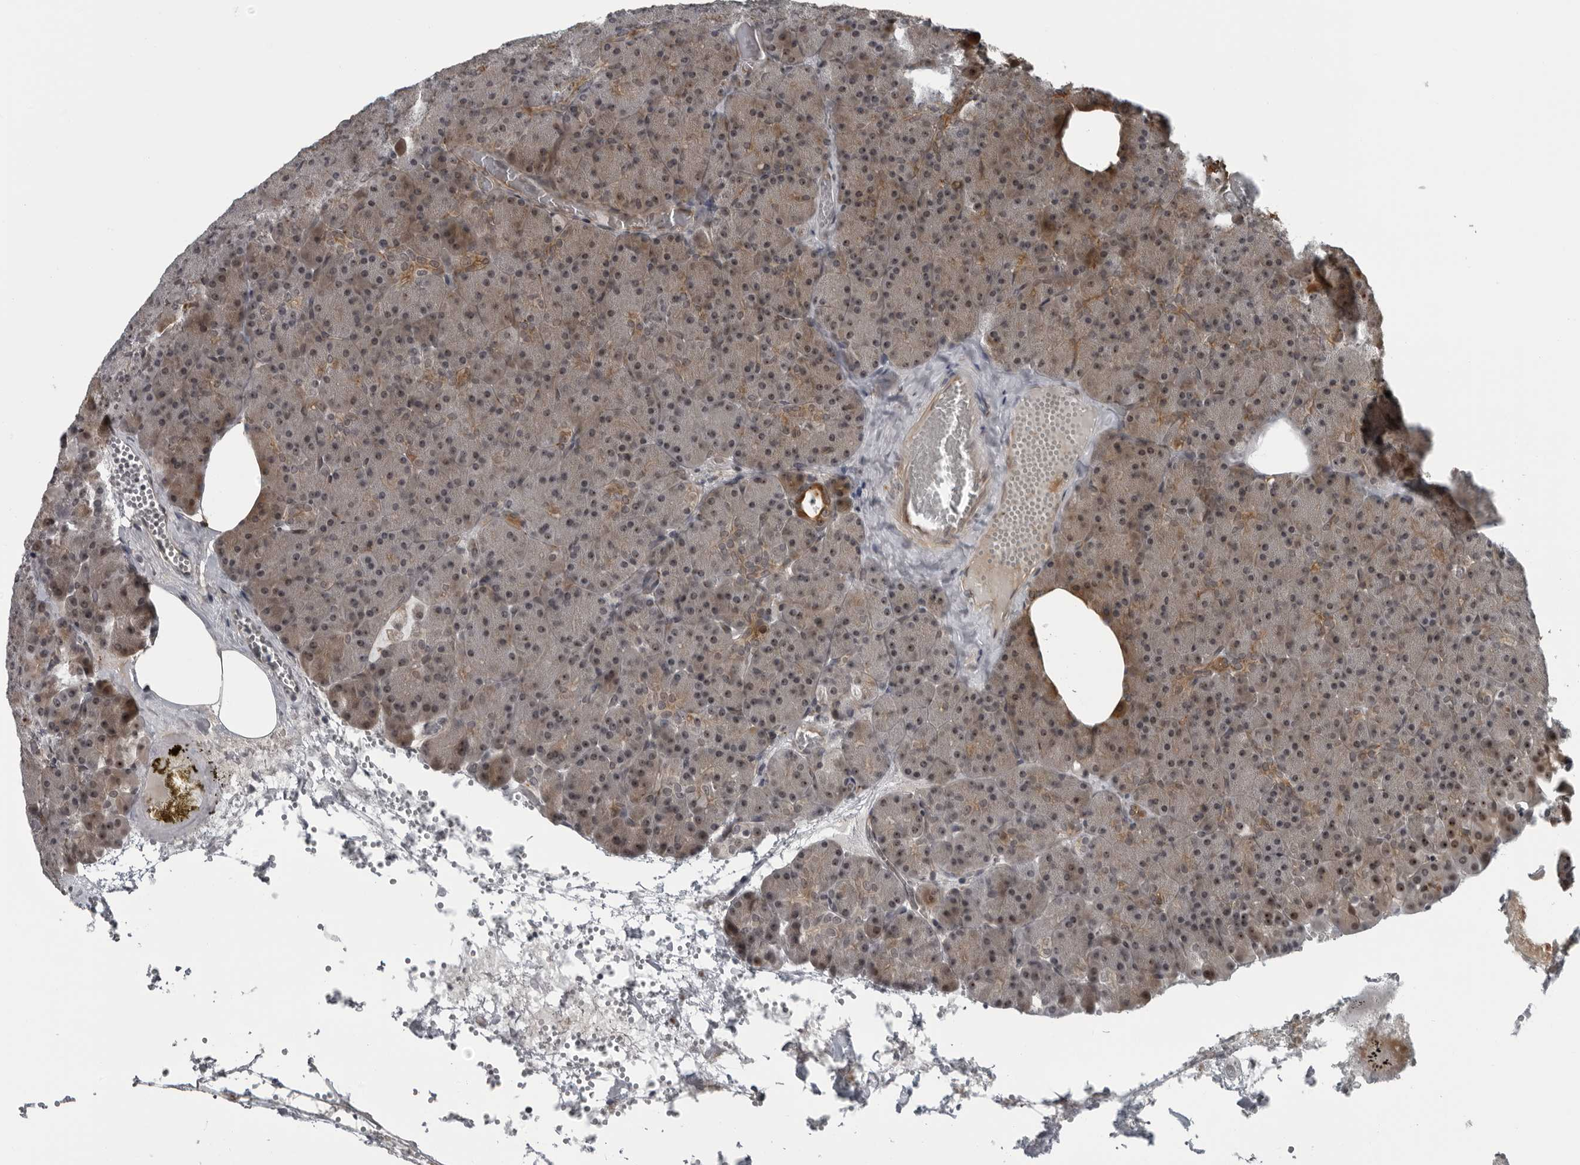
{"staining": {"intensity": "moderate", "quantity": "<25%", "location": "cytoplasmic/membranous,nuclear"}, "tissue": "pancreas", "cell_type": "Exocrine glandular cells", "image_type": "normal", "snomed": [{"axis": "morphology", "description": "Normal tissue, NOS"}, {"axis": "morphology", "description": "Carcinoid, malignant, NOS"}, {"axis": "topography", "description": "Pancreas"}], "caption": "Moderate cytoplasmic/membranous,nuclear positivity is identified in about <25% of exocrine glandular cells in unremarkable pancreas. (DAB IHC, brown staining for protein, blue staining for nuclei).", "gene": "FAM102B", "patient": {"sex": "female", "age": 35}}